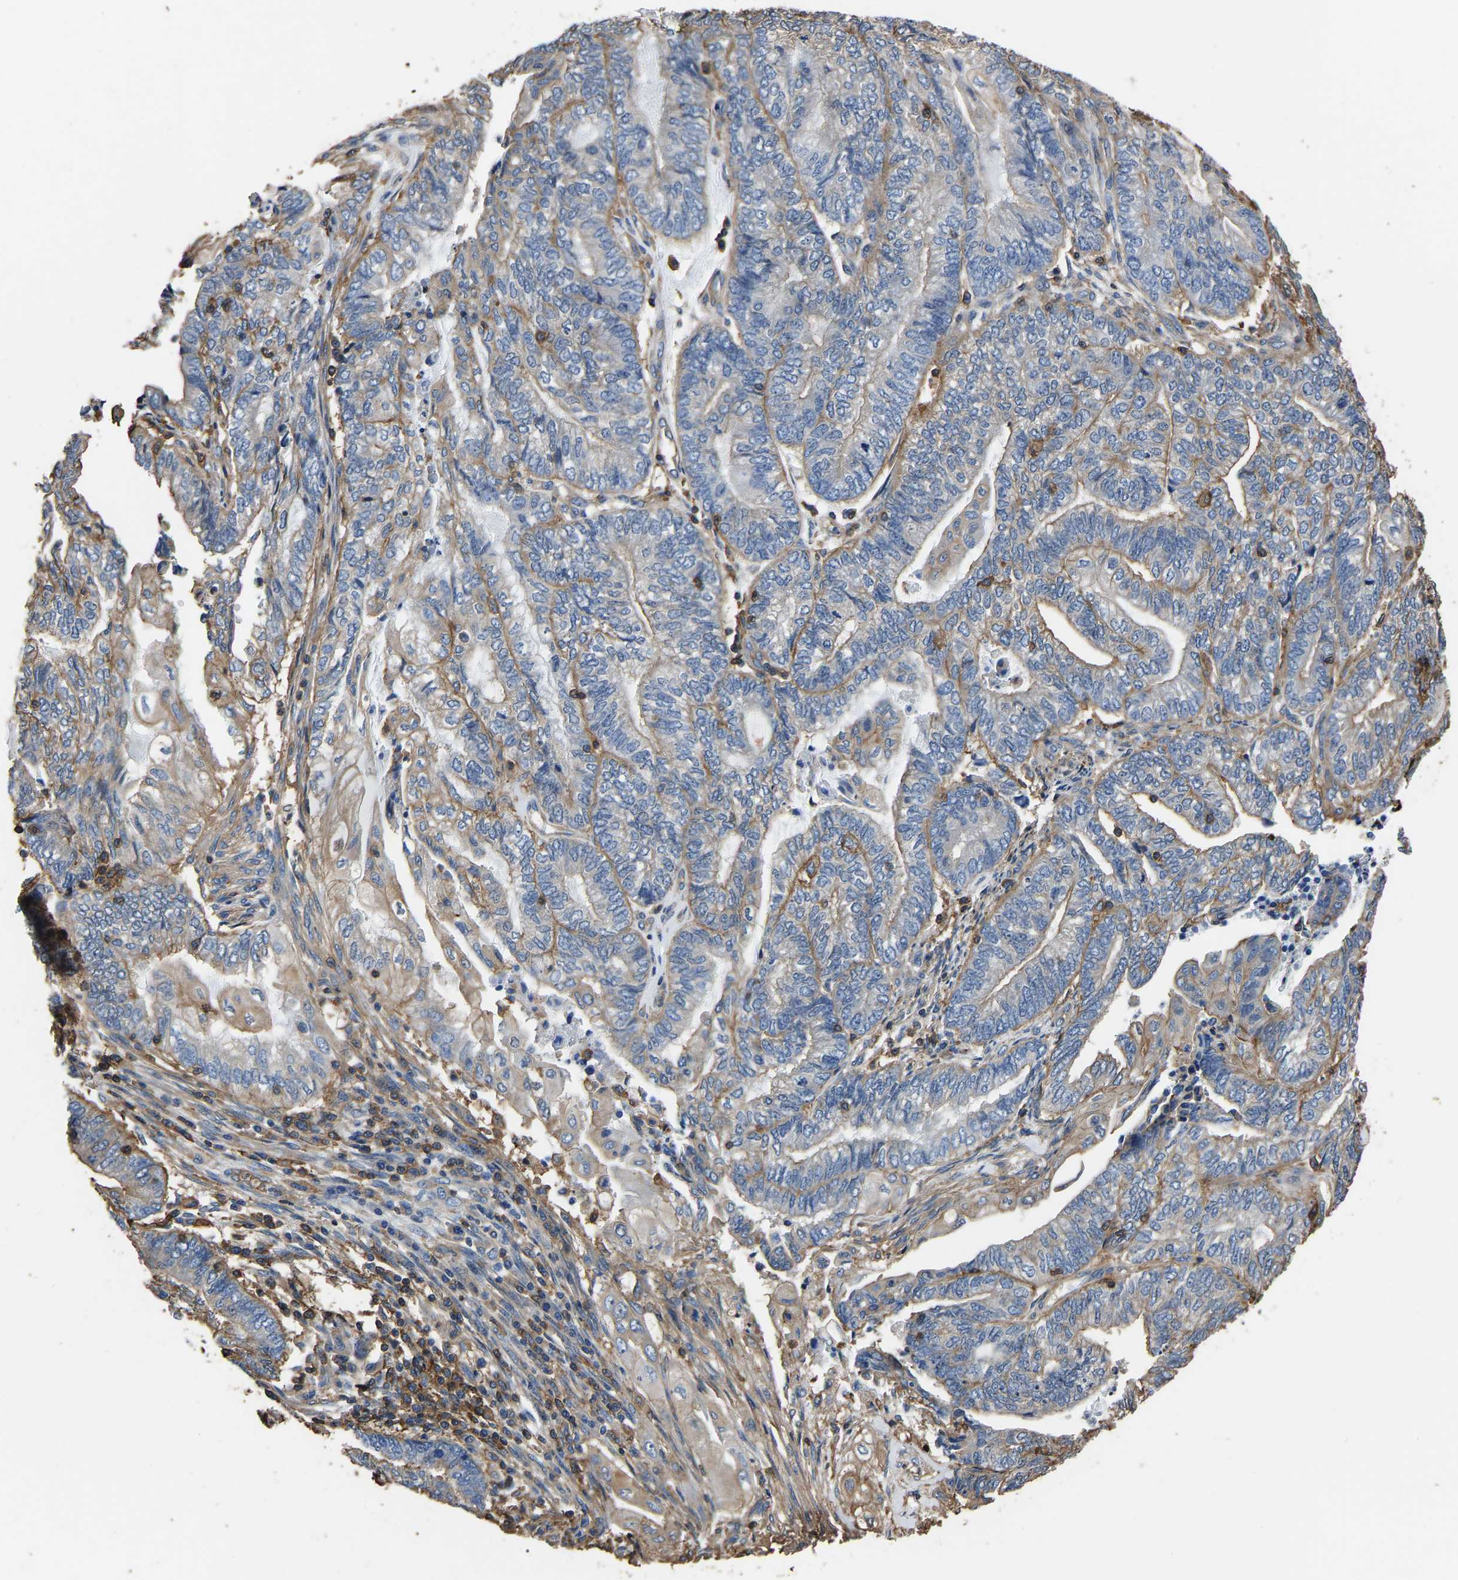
{"staining": {"intensity": "moderate", "quantity": "25%-75%", "location": "cytoplasmic/membranous"}, "tissue": "endometrial cancer", "cell_type": "Tumor cells", "image_type": "cancer", "snomed": [{"axis": "morphology", "description": "Adenocarcinoma, NOS"}, {"axis": "topography", "description": "Uterus"}, {"axis": "topography", "description": "Endometrium"}], "caption": "A brown stain highlights moderate cytoplasmic/membranous expression of a protein in endometrial adenocarcinoma tumor cells.", "gene": "ARMT1", "patient": {"sex": "female", "age": 70}}